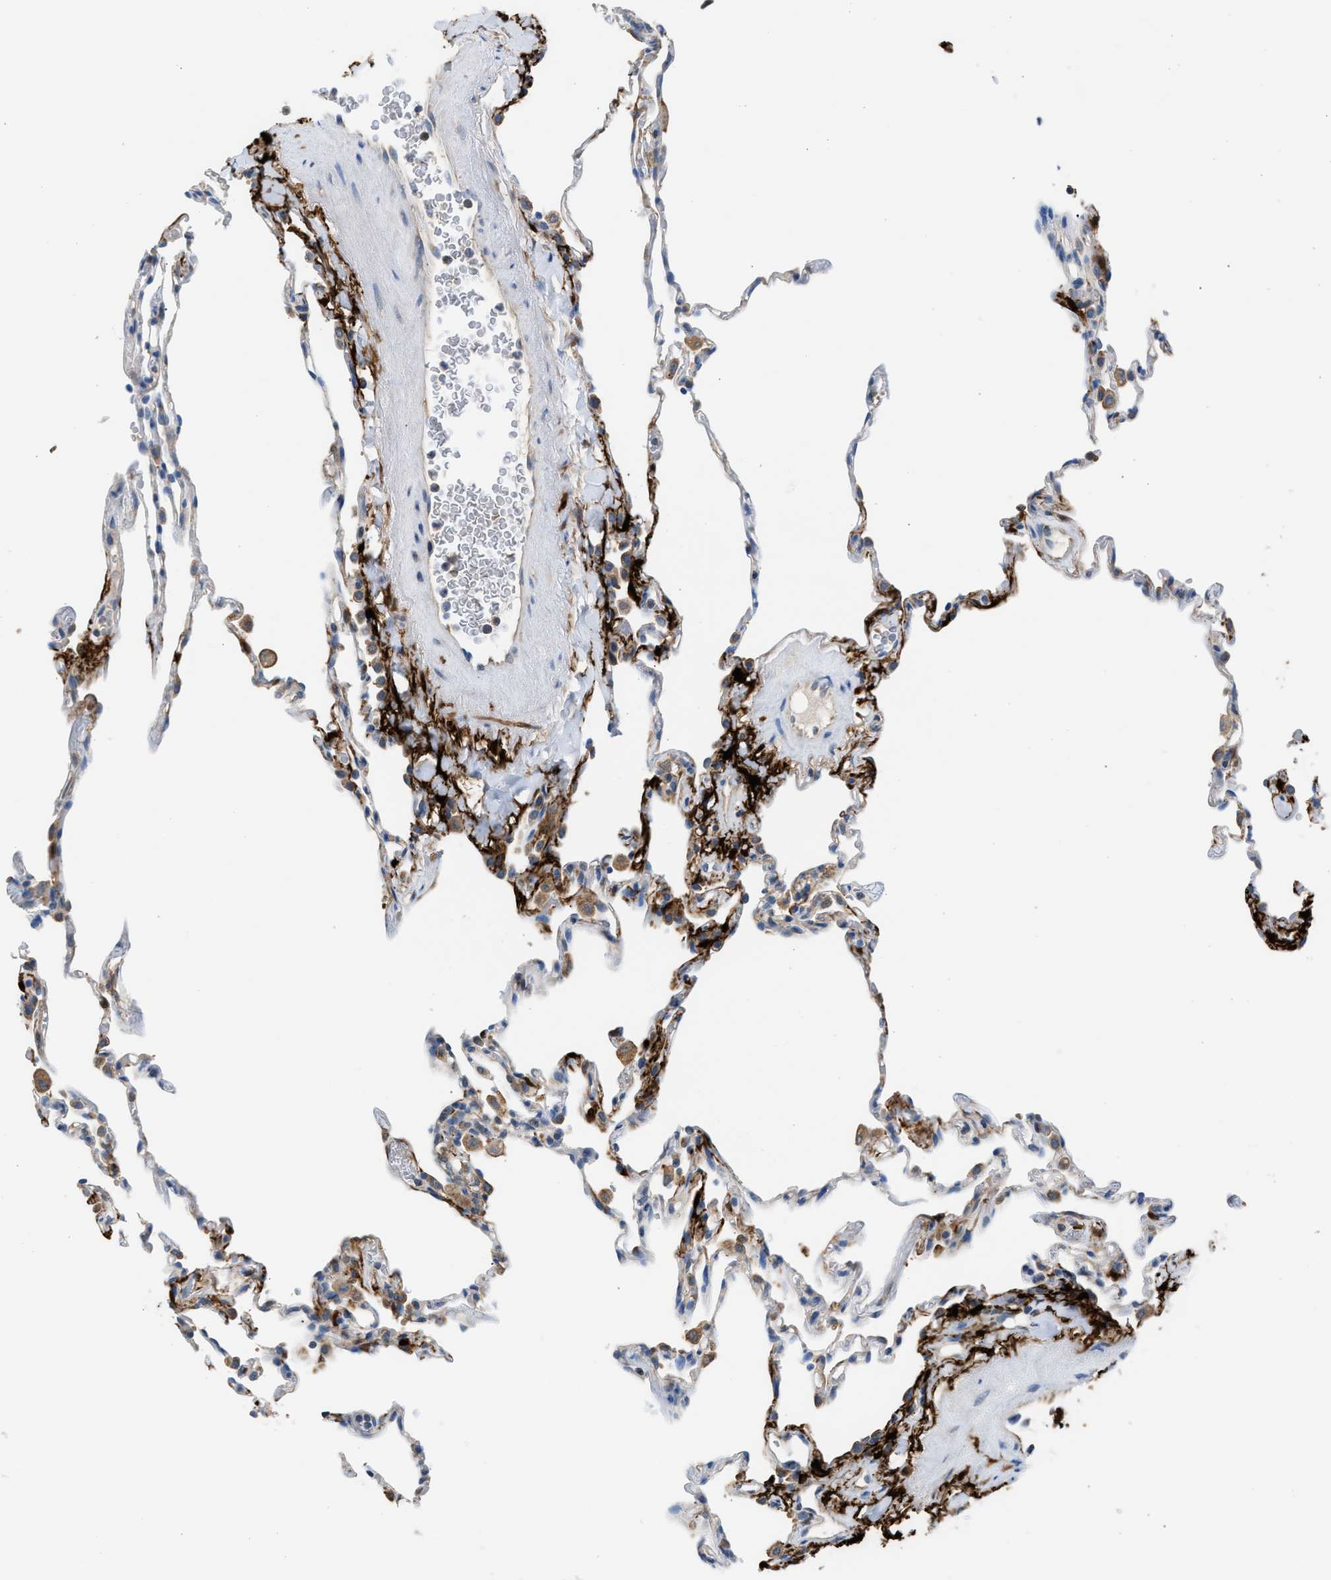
{"staining": {"intensity": "negative", "quantity": "none", "location": "none"}, "tissue": "lung", "cell_type": "Alveolar cells", "image_type": "normal", "snomed": [{"axis": "morphology", "description": "Normal tissue, NOS"}, {"axis": "topography", "description": "Lung"}], "caption": "A micrograph of lung stained for a protein shows no brown staining in alveolar cells.", "gene": "CA3", "patient": {"sex": "male", "age": 59}}